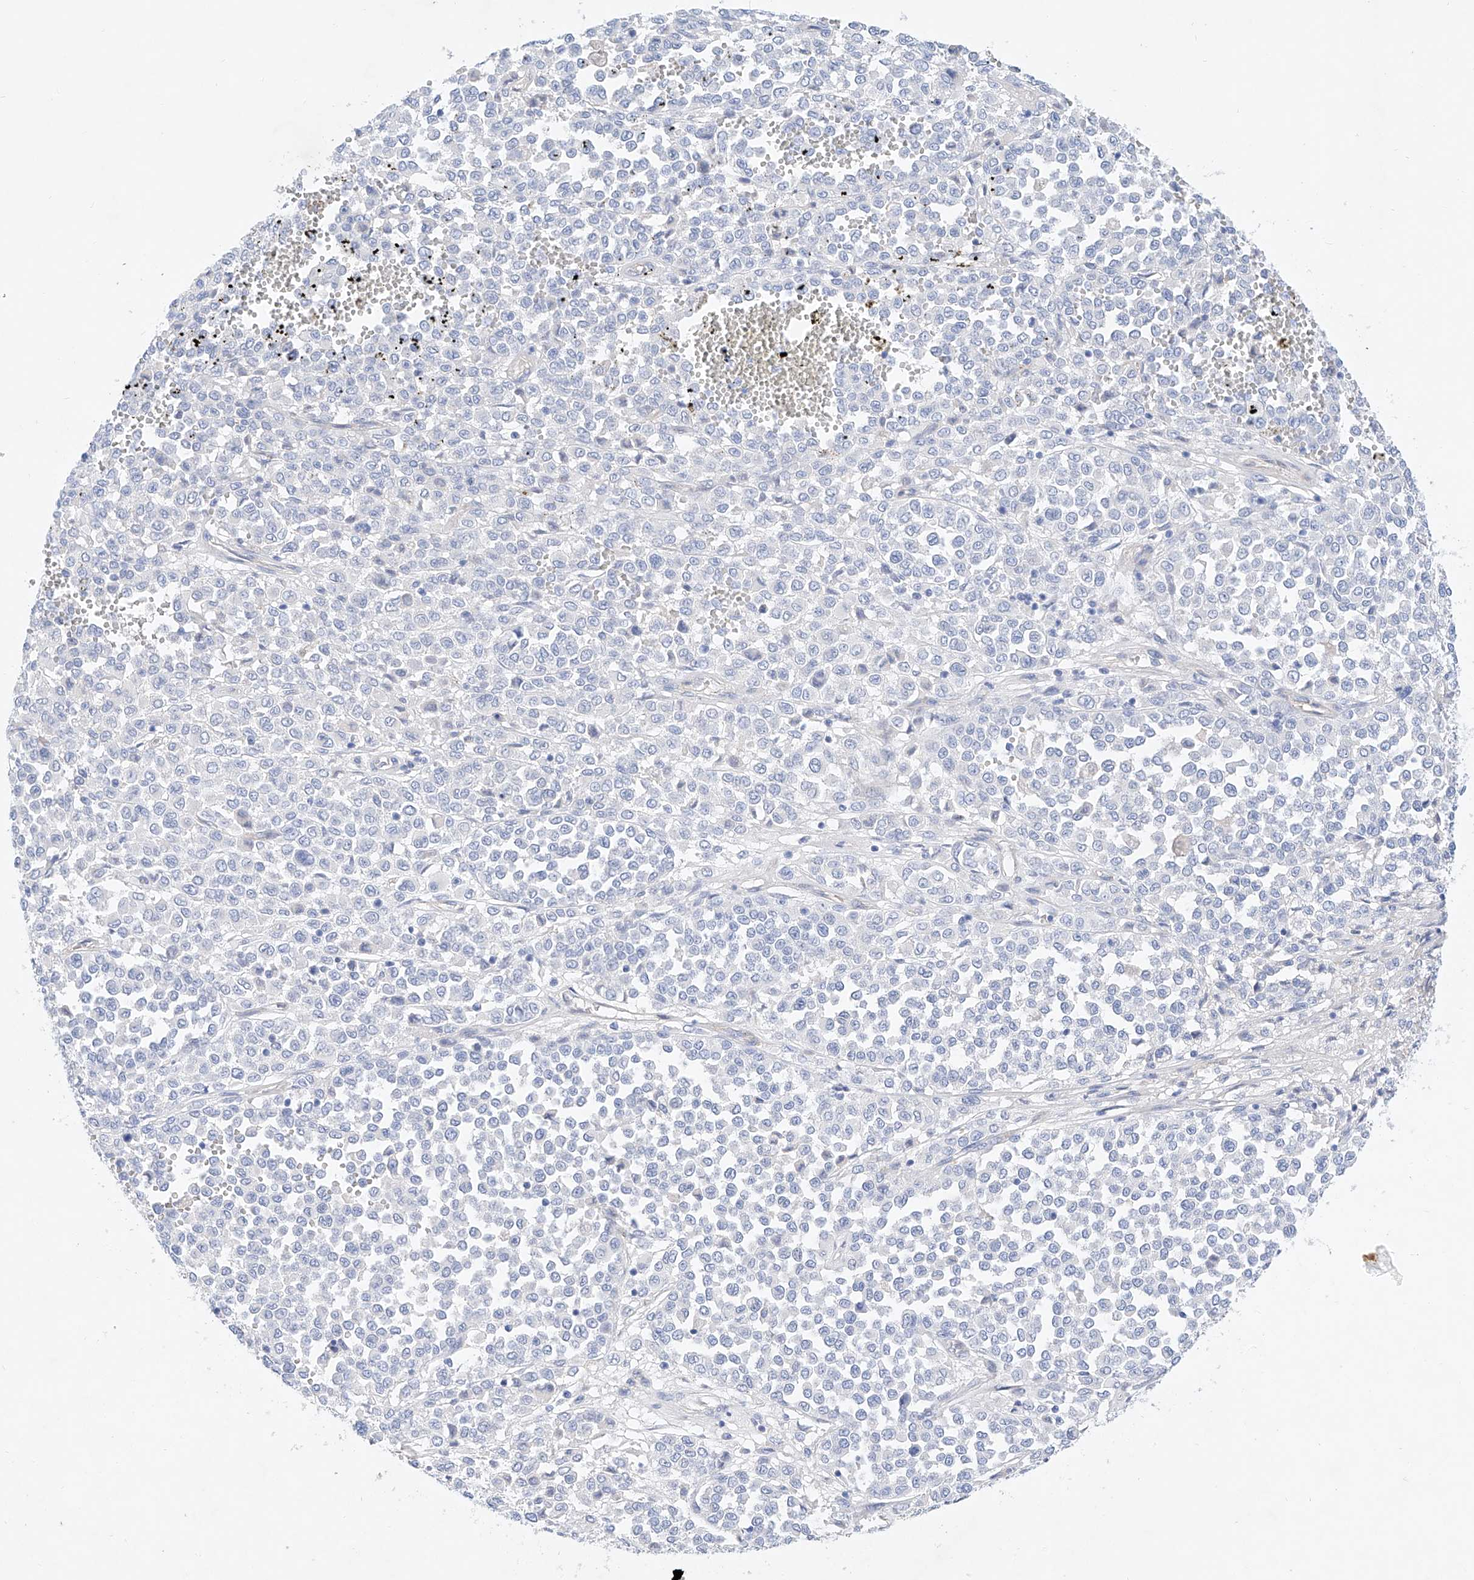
{"staining": {"intensity": "negative", "quantity": "none", "location": "none"}, "tissue": "melanoma", "cell_type": "Tumor cells", "image_type": "cancer", "snomed": [{"axis": "morphology", "description": "Malignant melanoma, Metastatic site"}, {"axis": "topography", "description": "Pancreas"}], "caption": "Micrograph shows no significant protein positivity in tumor cells of malignant melanoma (metastatic site).", "gene": "SBSPON", "patient": {"sex": "female", "age": 30}}